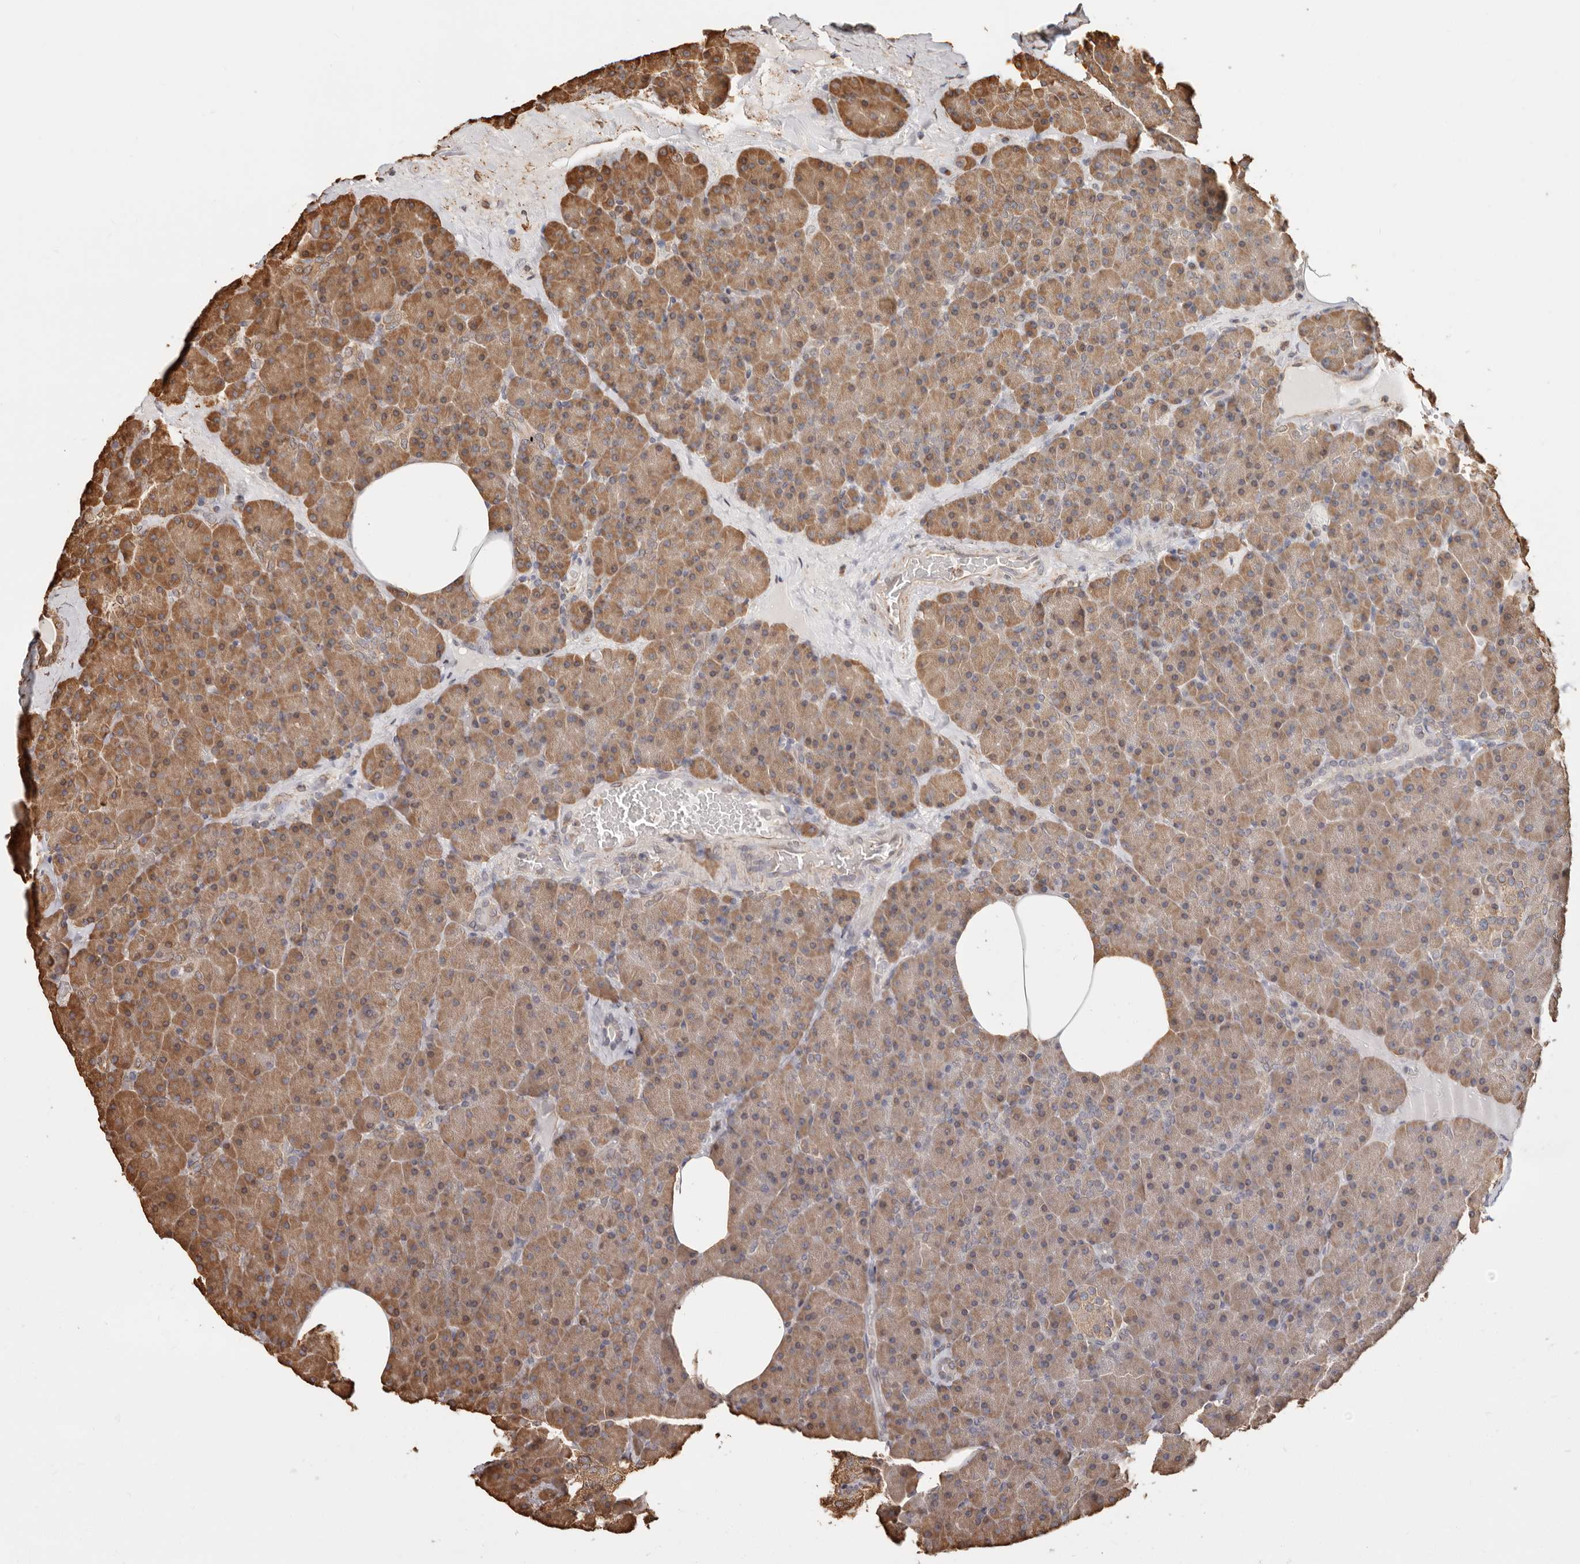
{"staining": {"intensity": "moderate", "quantity": "25%-75%", "location": "cytoplasmic/membranous"}, "tissue": "pancreas", "cell_type": "Exocrine glandular cells", "image_type": "normal", "snomed": [{"axis": "morphology", "description": "Normal tissue, NOS"}, {"axis": "morphology", "description": "Carcinoid, malignant, NOS"}, {"axis": "topography", "description": "Pancreas"}], "caption": "IHC histopathology image of unremarkable pancreas: pancreas stained using immunohistochemistry exhibits medium levels of moderate protein expression localized specifically in the cytoplasmic/membranous of exocrine glandular cells, appearing as a cytoplasmic/membranous brown color.", "gene": "ARHGEF10L", "patient": {"sex": "female", "age": 35}}